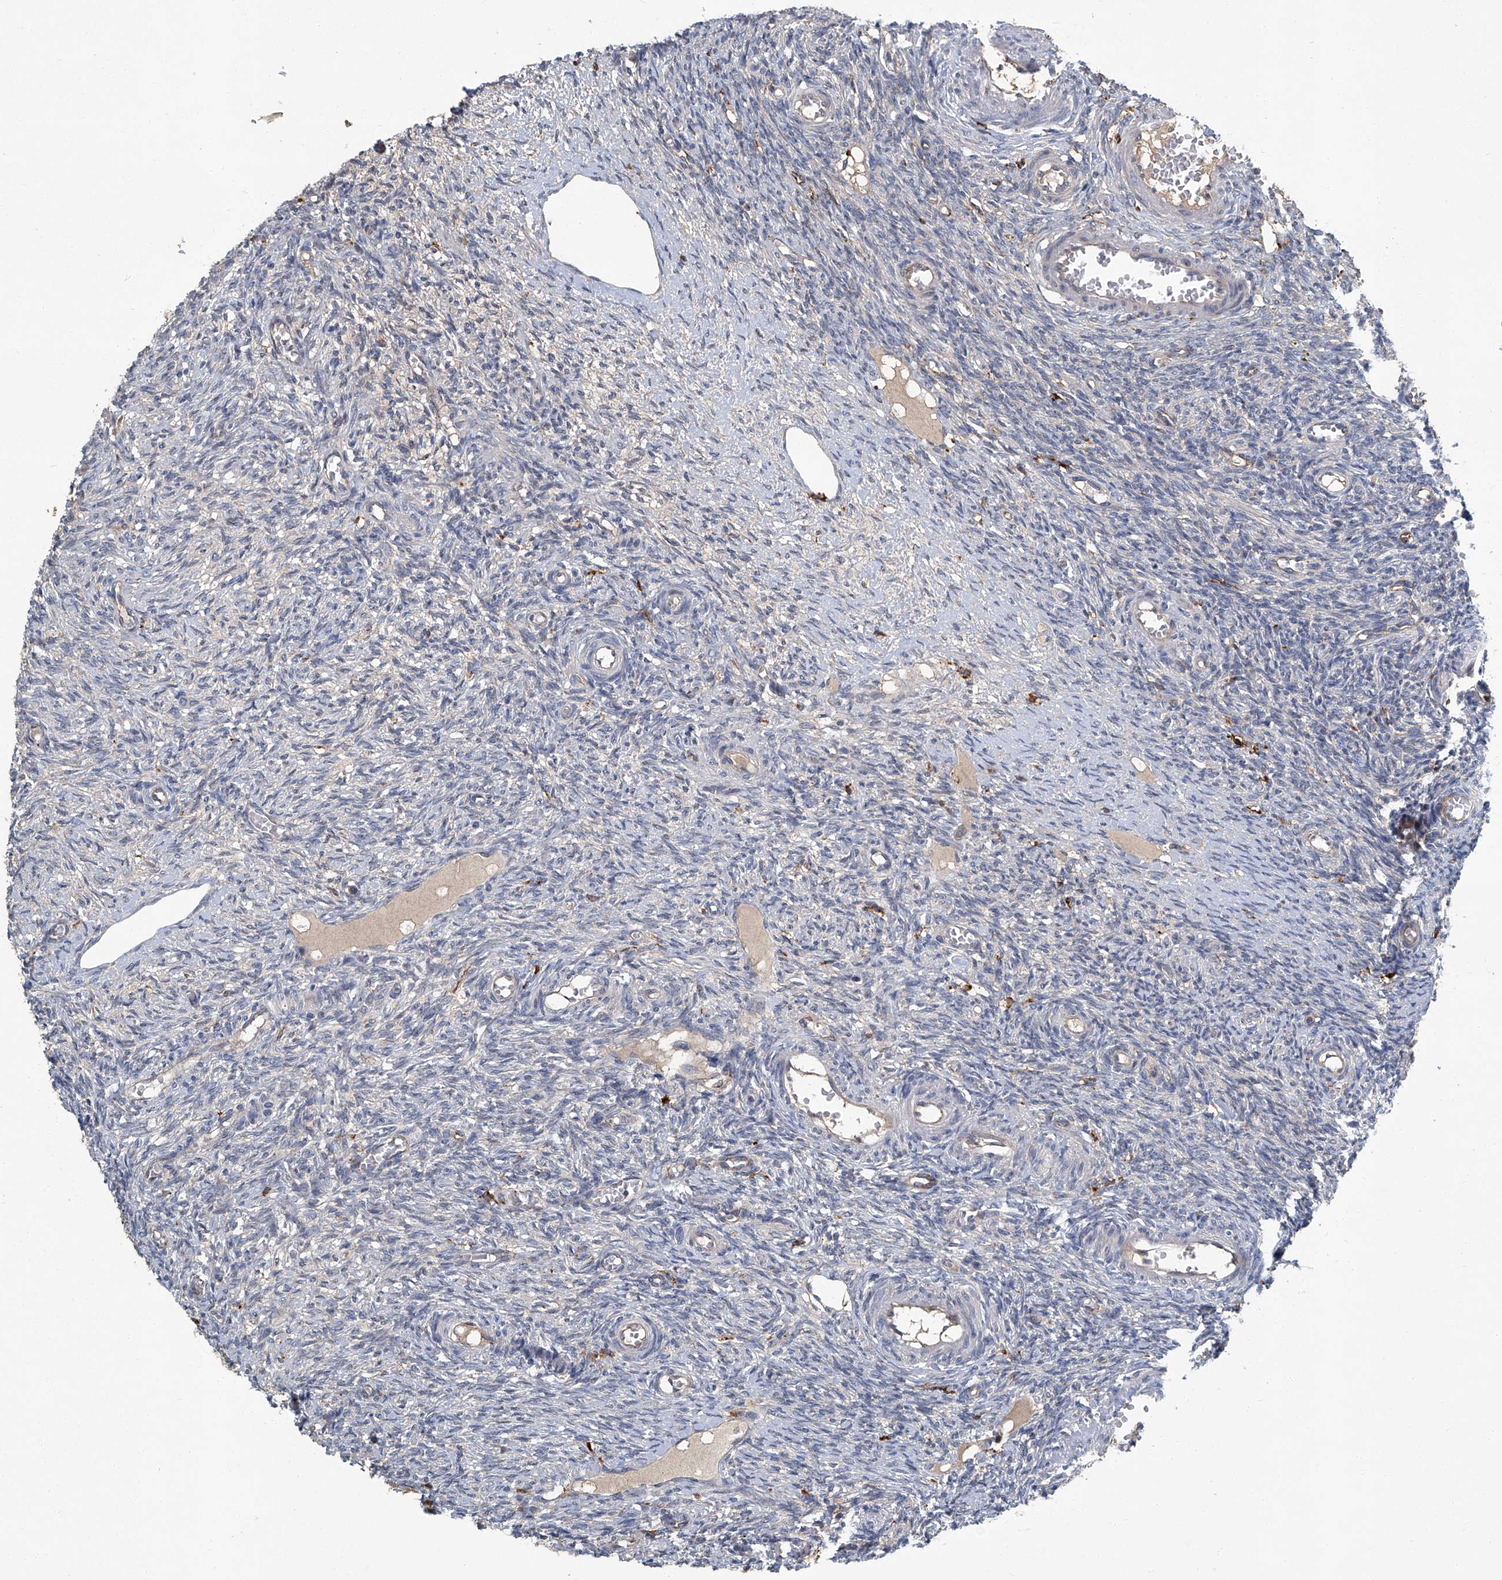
{"staining": {"intensity": "negative", "quantity": "none", "location": "none"}, "tissue": "ovary", "cell_type": "Ovarian stroma cells", "image_type": "normal", "snomed": [{"axis": "morphology", "description": "Normal tissue, NOS"}, {"axis": "topography", "description": "Ovary"}], "caption": "The photomicrograph displays no staining of ovarian stroma cells in unremarkable ovary. Brightfield microscopy of IHC stained with DAB (3,3'-diaminobenzidine) (brown) and hematoxylin (blue), captured at high magnification.", "gene": "FAM167A", "patient": {"sex": "female", "age": 27}}